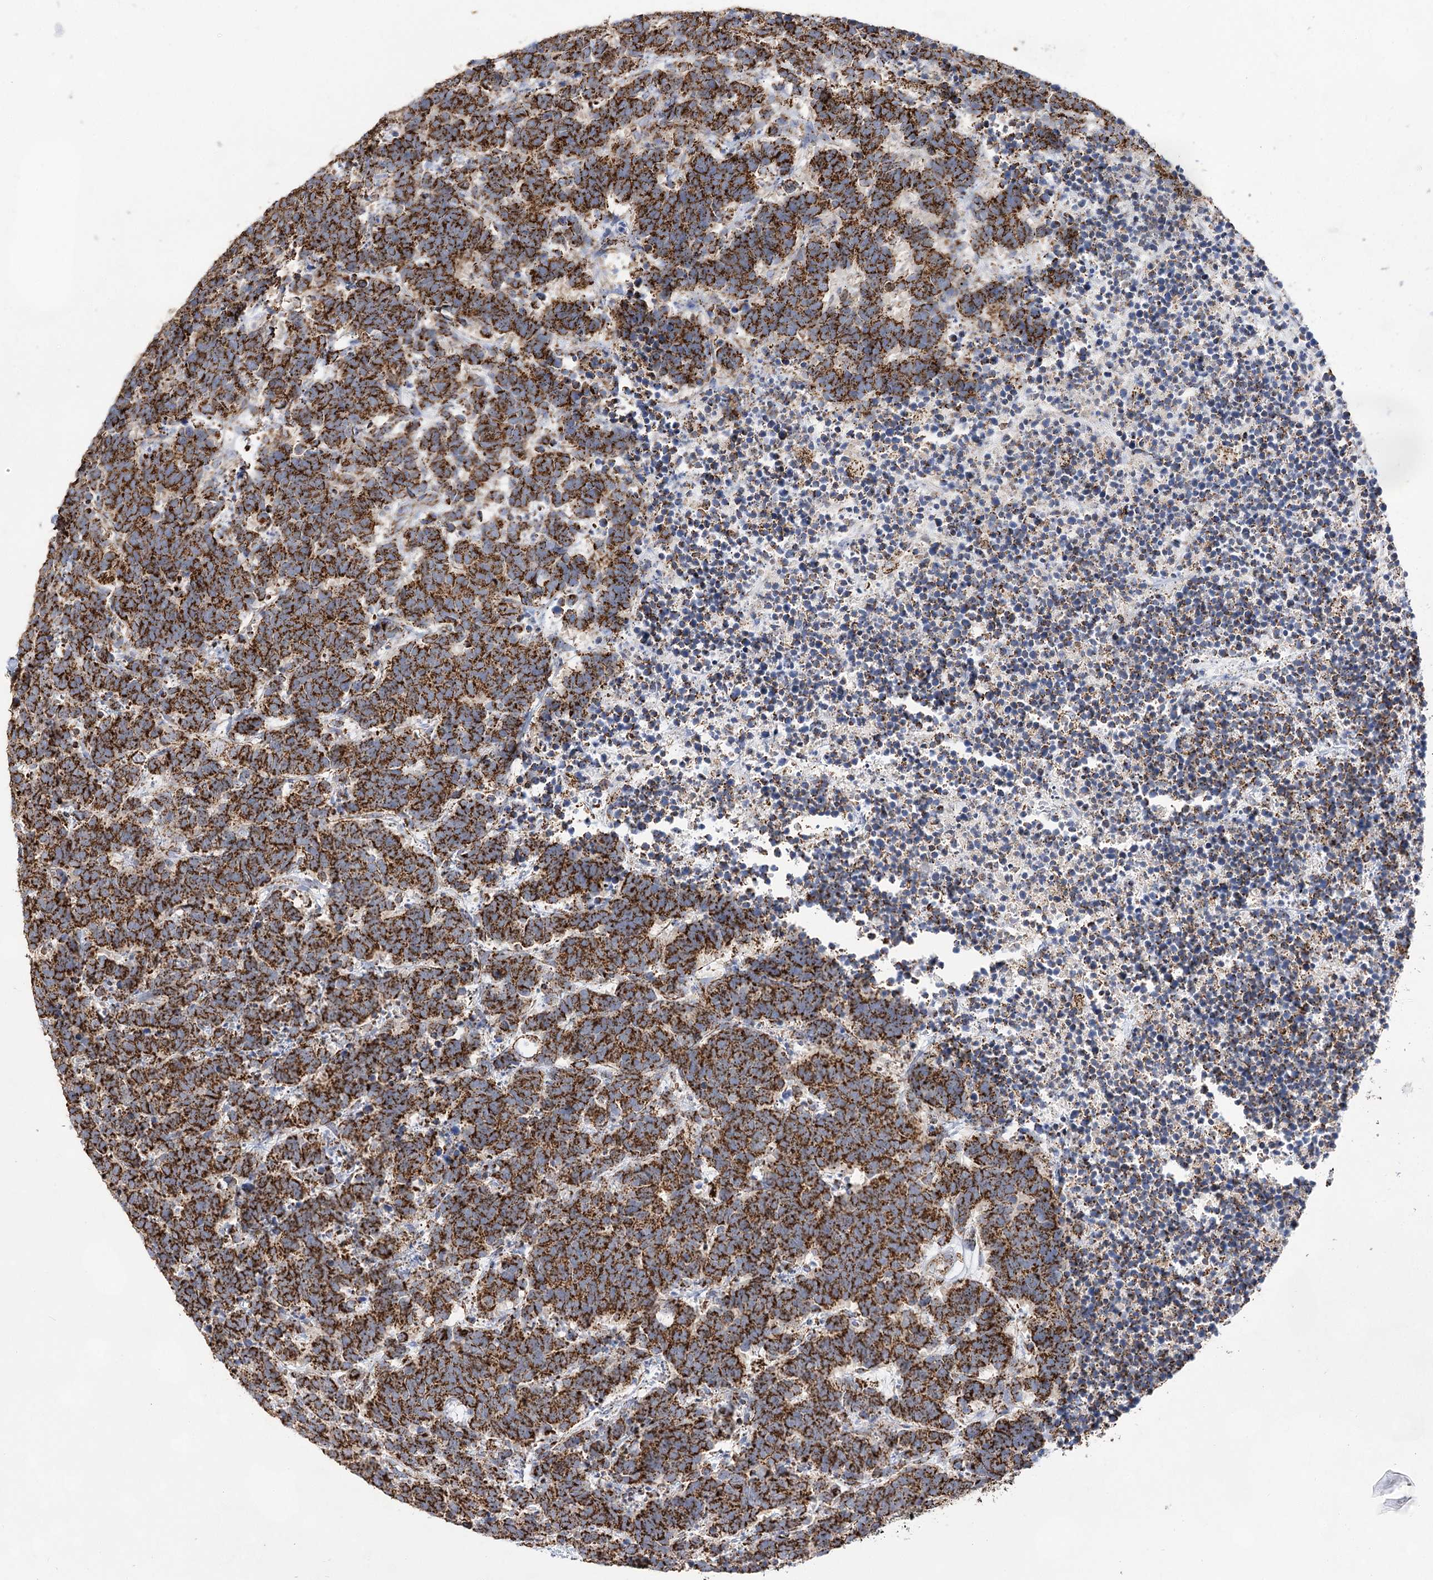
{"staining": {"intensity": "strong", "quantity": ">75%", "location": "cytoplasmic/membranous"}, "tissue": "carcinoid", "cell_type": "Tumor cells", "image_type": "cancer", "snomed": [{"axis": "morphology", "description": "Carcinoma, NOS"}, {"axis": "morphology", "description": "Carcinoid, malignant, NOS"}, {"axis": "topography", "description": "Urinary bladder"}], "caption": "An image of carcinoid stained for a protein reveals strong cytoplasmic/membranous brown staining in tumor cells.", "gene": "NADK2", "patient": {"sex": "male", "age": 57}}